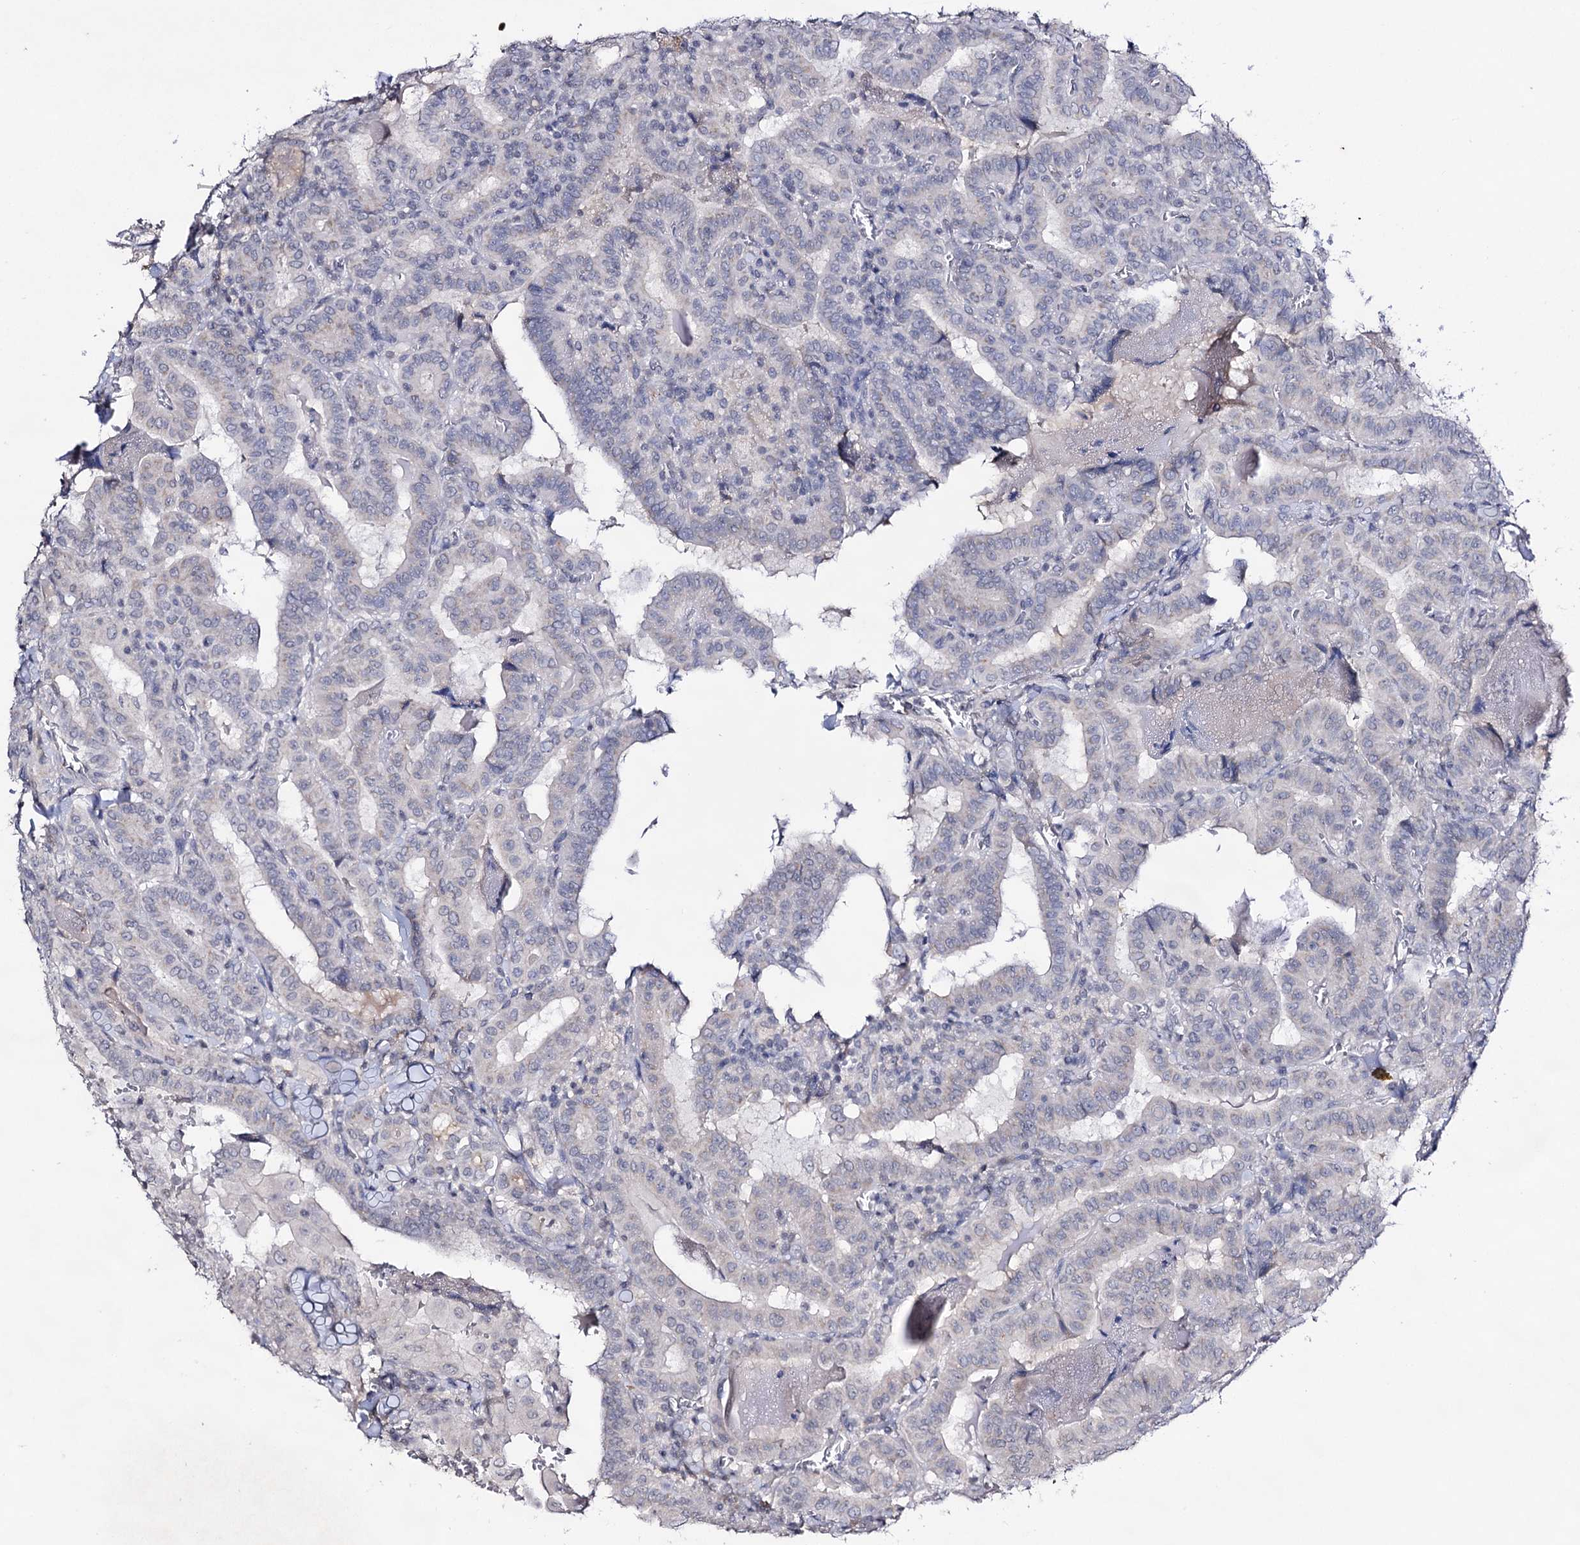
{"staining": {"intensity": "negative", "quantity": "none", "location": "none"}, "tissue": "thyroid cancer", "cell_type": "Tumor cells", "image_type": "cancer", "snomed": [{"axis": "morphology", "description": "Papillary adenocarcinoma, NOS"}, {"axis": "topography", "description": "Thyroid gland"}], "caption": "Immunohistochemistry image of thyroid papillary adenocarcinoma stained for a protein (brown), which displays no expression in tumor cells.", "gene": "PLIN1", "patient": {"sex": "female", "age": 72}}